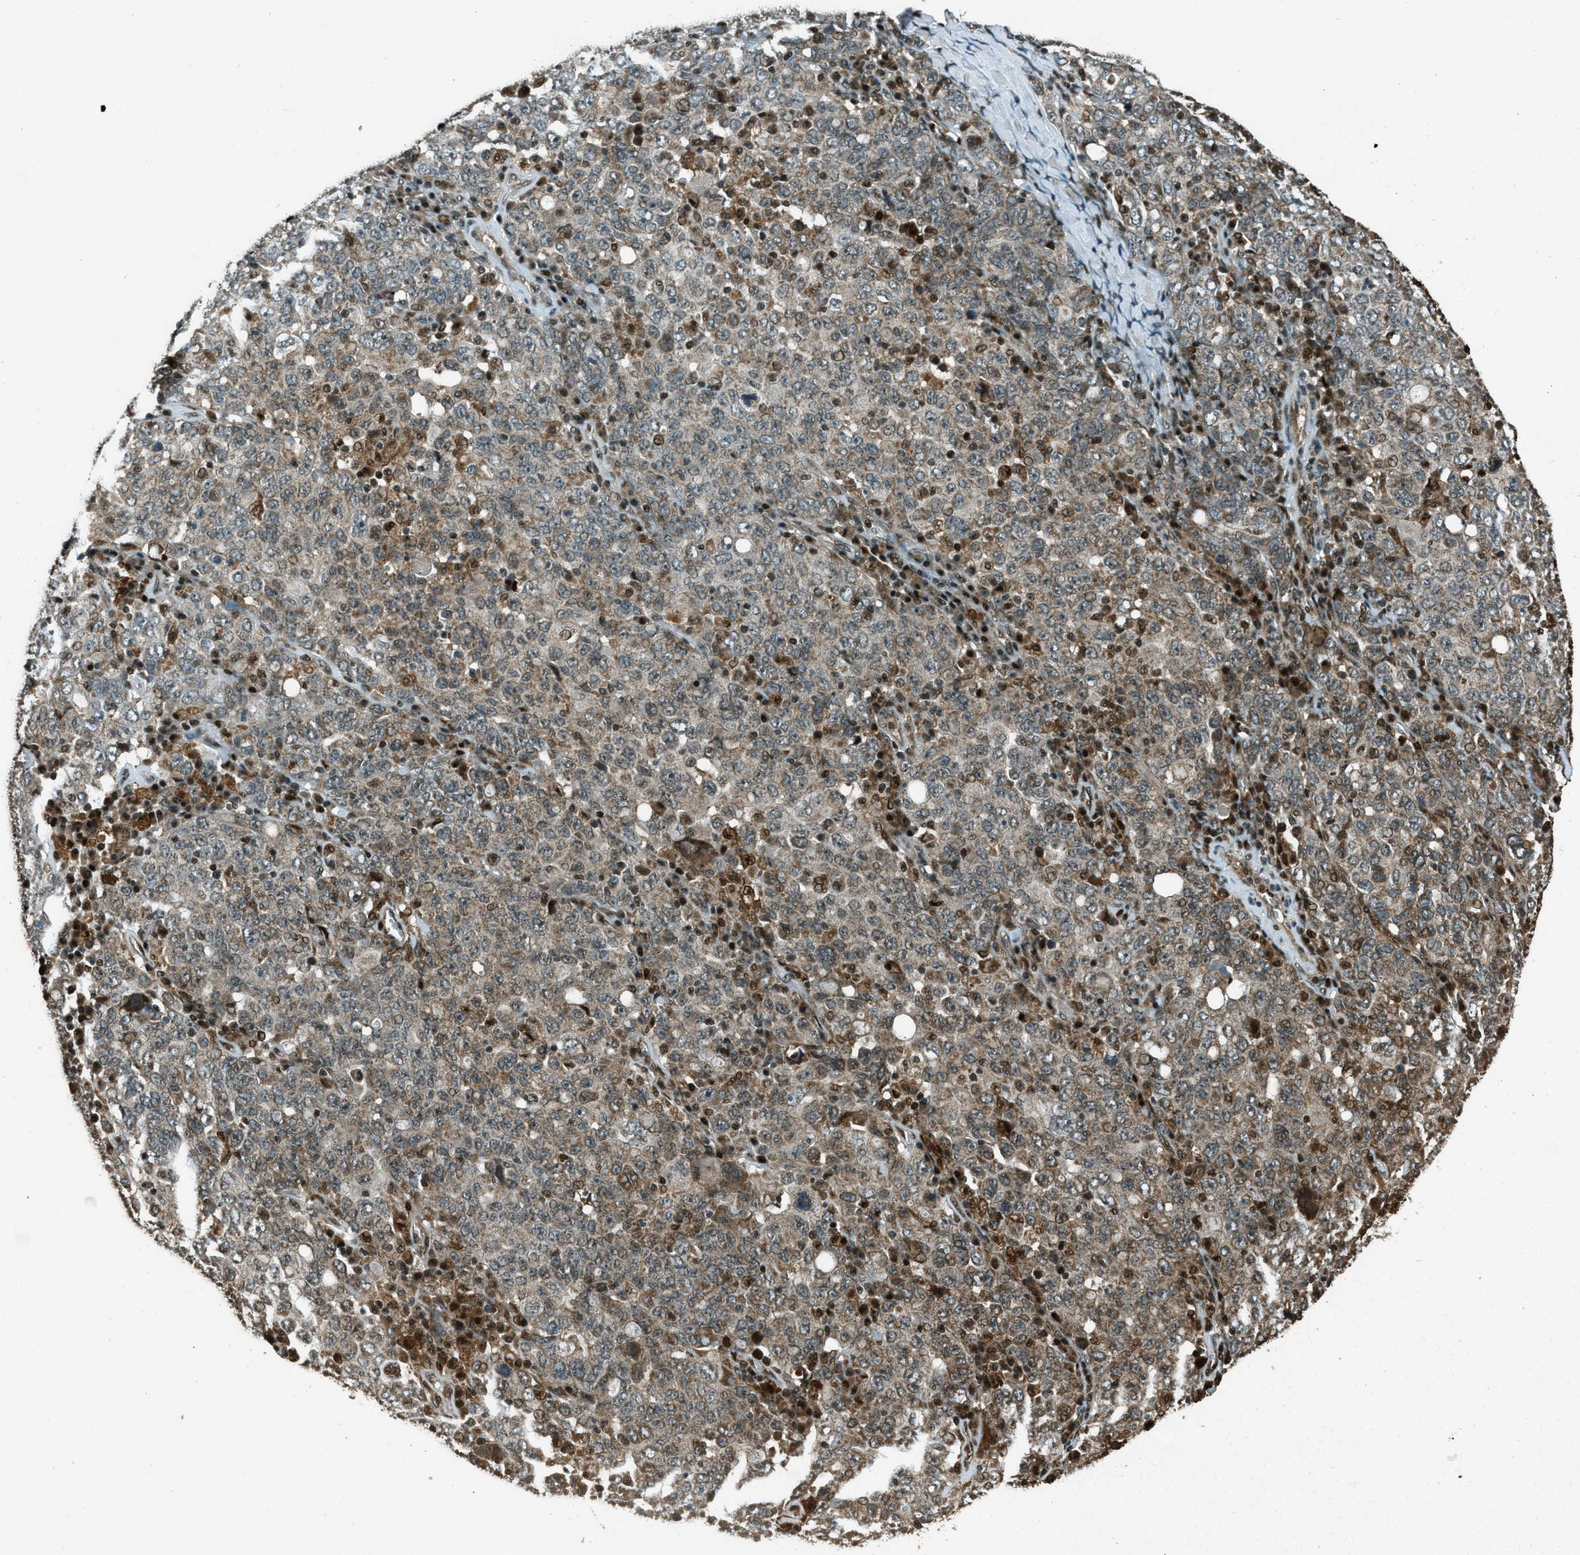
{"staining": {"intensity": "weak", "quantity": "25%-75%", "location": "cytoplasmic/membranous,nuclear"}, "tissue": "ovarian cancer", "cell_type": "Tumor cells", "image_type": "cancer", "snomed": [{"axis": "morphology", "description": "Carcinoma, endometroid"}, {"axis": "topography", "description": "Ovary"}], "caption": "Weak cytoplasmic/membranous and nuclear positivity for a protein is identified in approximately 25%-75% of tumor cells of ovarian cancer (endometroid carcinoma) using immunohistochemistry (IHC).", "gene": "TARDBP", "patient": {"sex": "female", "age": 62}}